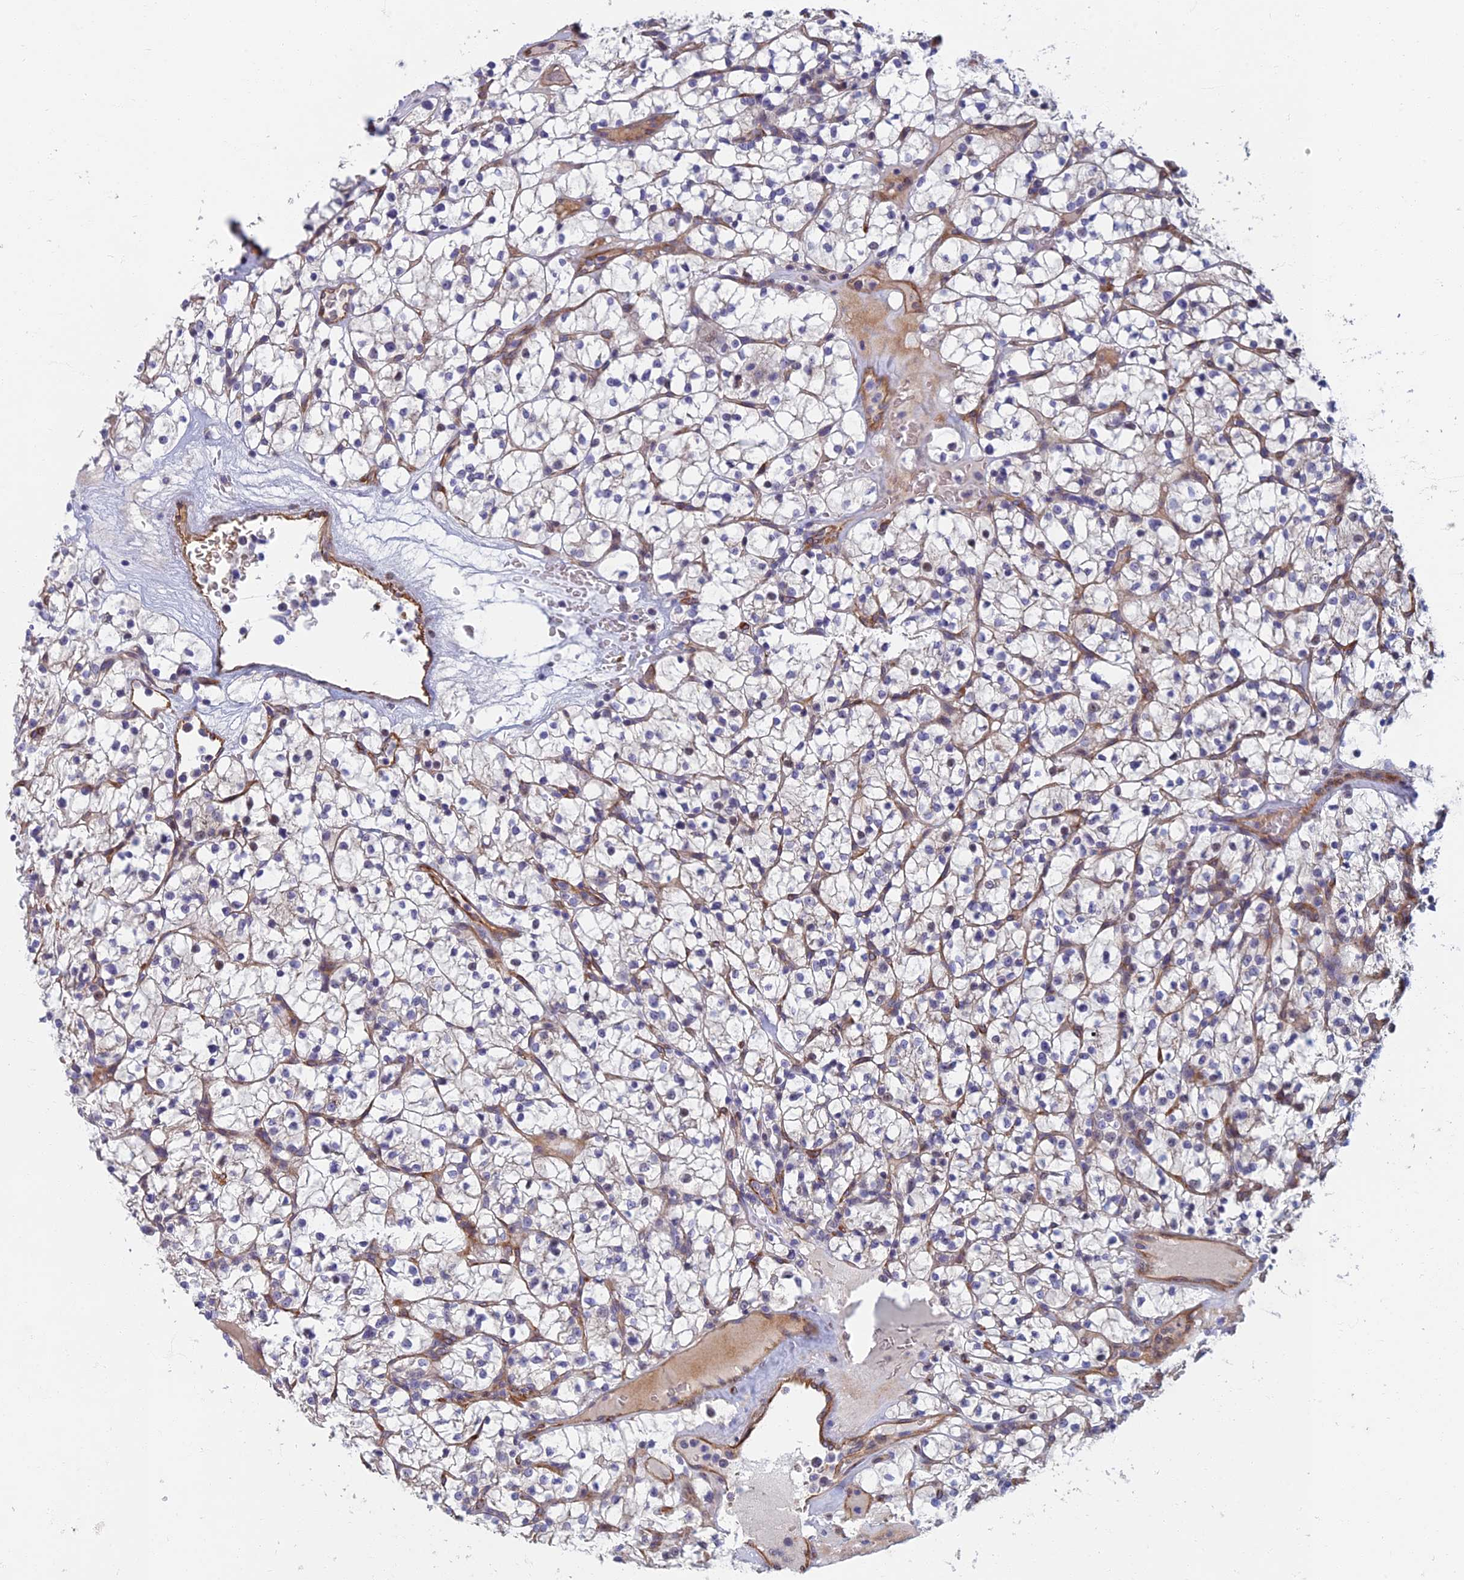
{"staining": {"intensity": "negative", "quantity": "none", "location": "none"}, "tissue": "renal cancer", "cell_type": "Tumor cells", "image_type": "cancer", "snomed": [{"axis": "morphology", "description": "Adenocarcinoma, NOS"}, {"axis": "topography", "description": "Kidney"}], "caption": "This histopathology image is of renal cancer stained with immunohistochemistry (IHC) to label a protein in brown with the nuclei are counter-stained blue. There is no positivity in tumor cells.", "gene": "RHBDL2", "patient": {"sex": "female", "age": 64}}